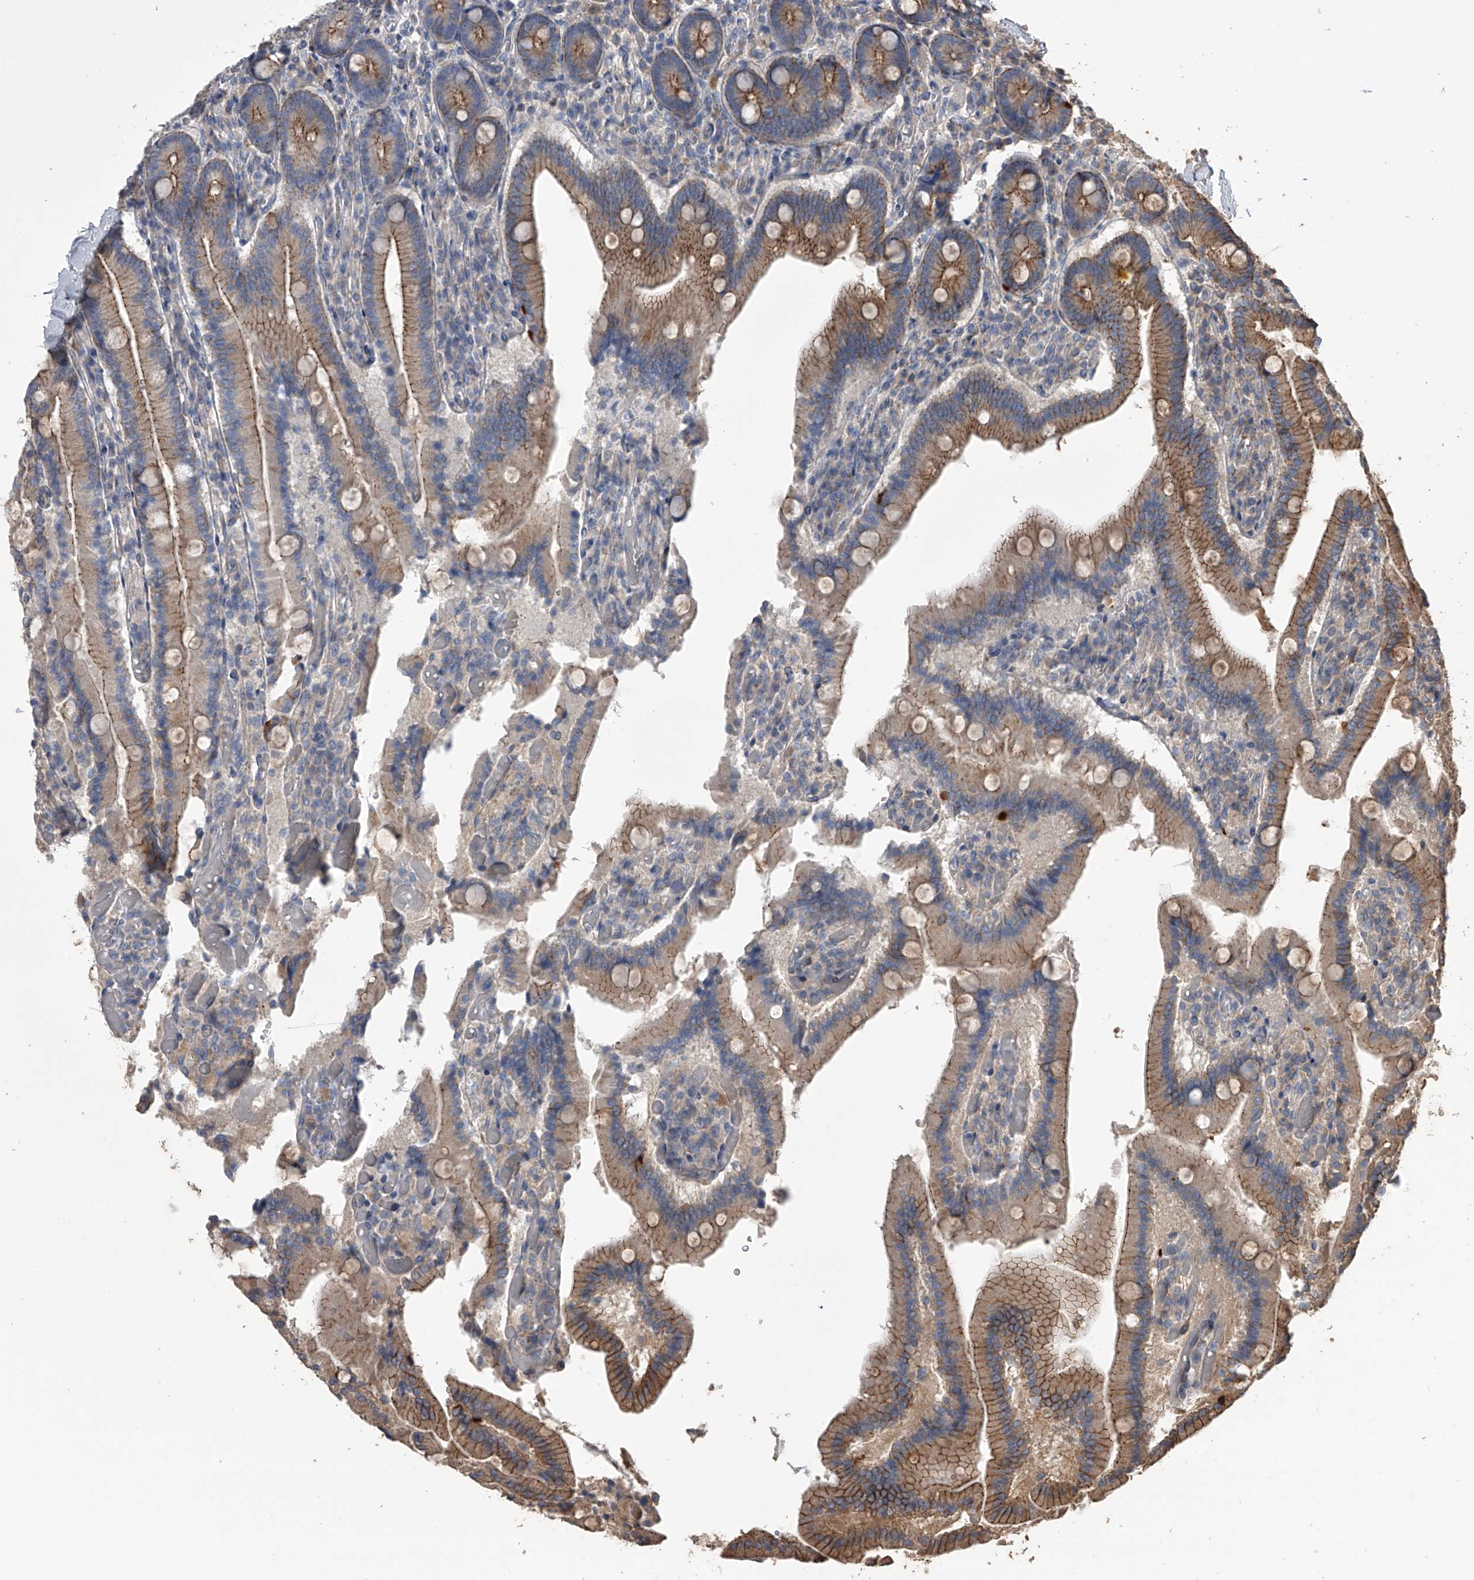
{"staining": {"intensity": "strong", "quantity": ">75%", "location": "cytoplasmic/membranous"}, "tissue": "duodenum", "cell_type": "Glandular cells", "image_type": "normal", "snomed": [{"axis": "morphology", "description": "Normal tissue, NOS"}, {"axis": "topography", "description": "Duodenum"}], "caption": "Brown immunohistochemical staining in normal duodenum demonstrates strong cytoplasmic/membranous positivity in approximately >75% of glandular cells.", "gene": "ZNF343", "patient": {"sex": "female", "age": 62}}